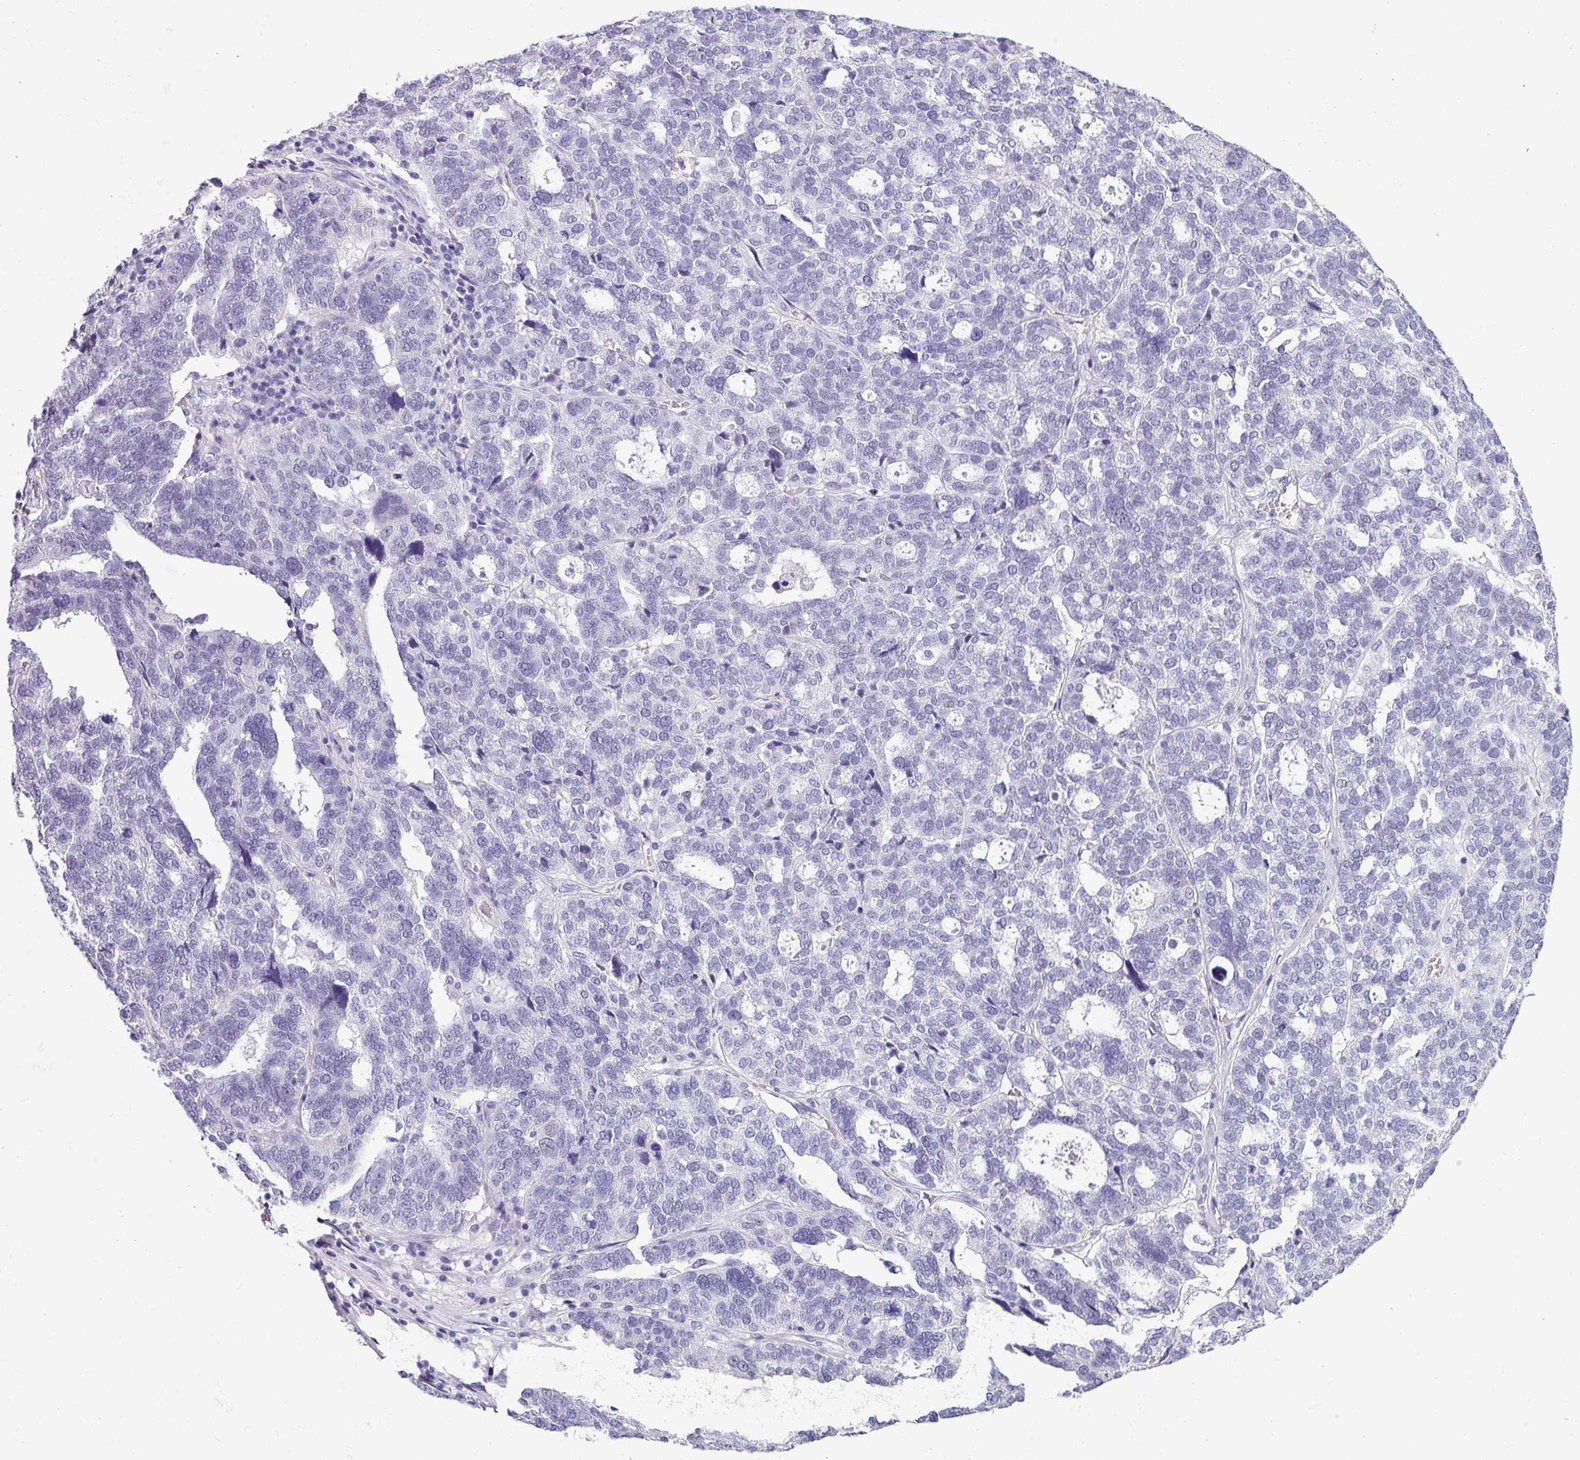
{"staining": {"intensity": "negative", "quantity": "none", "location": "none"}, "tissue": "ovarian cancer", "cell_type": "Tumor cells", "image_type": "cancer", "snomed": [{"axis": "morphology", "description": "Cystadenocarcinoma, serous, NOS"}, {"axis": "topography", "description": "Ovary"}], "caption": "Photomicrograph shows no significant protein expression in tumor cells of ovarian serous cystadenocarcinoma.", "gene": "SRGAP1", "patient": {"sex": "female", "age": 59}}